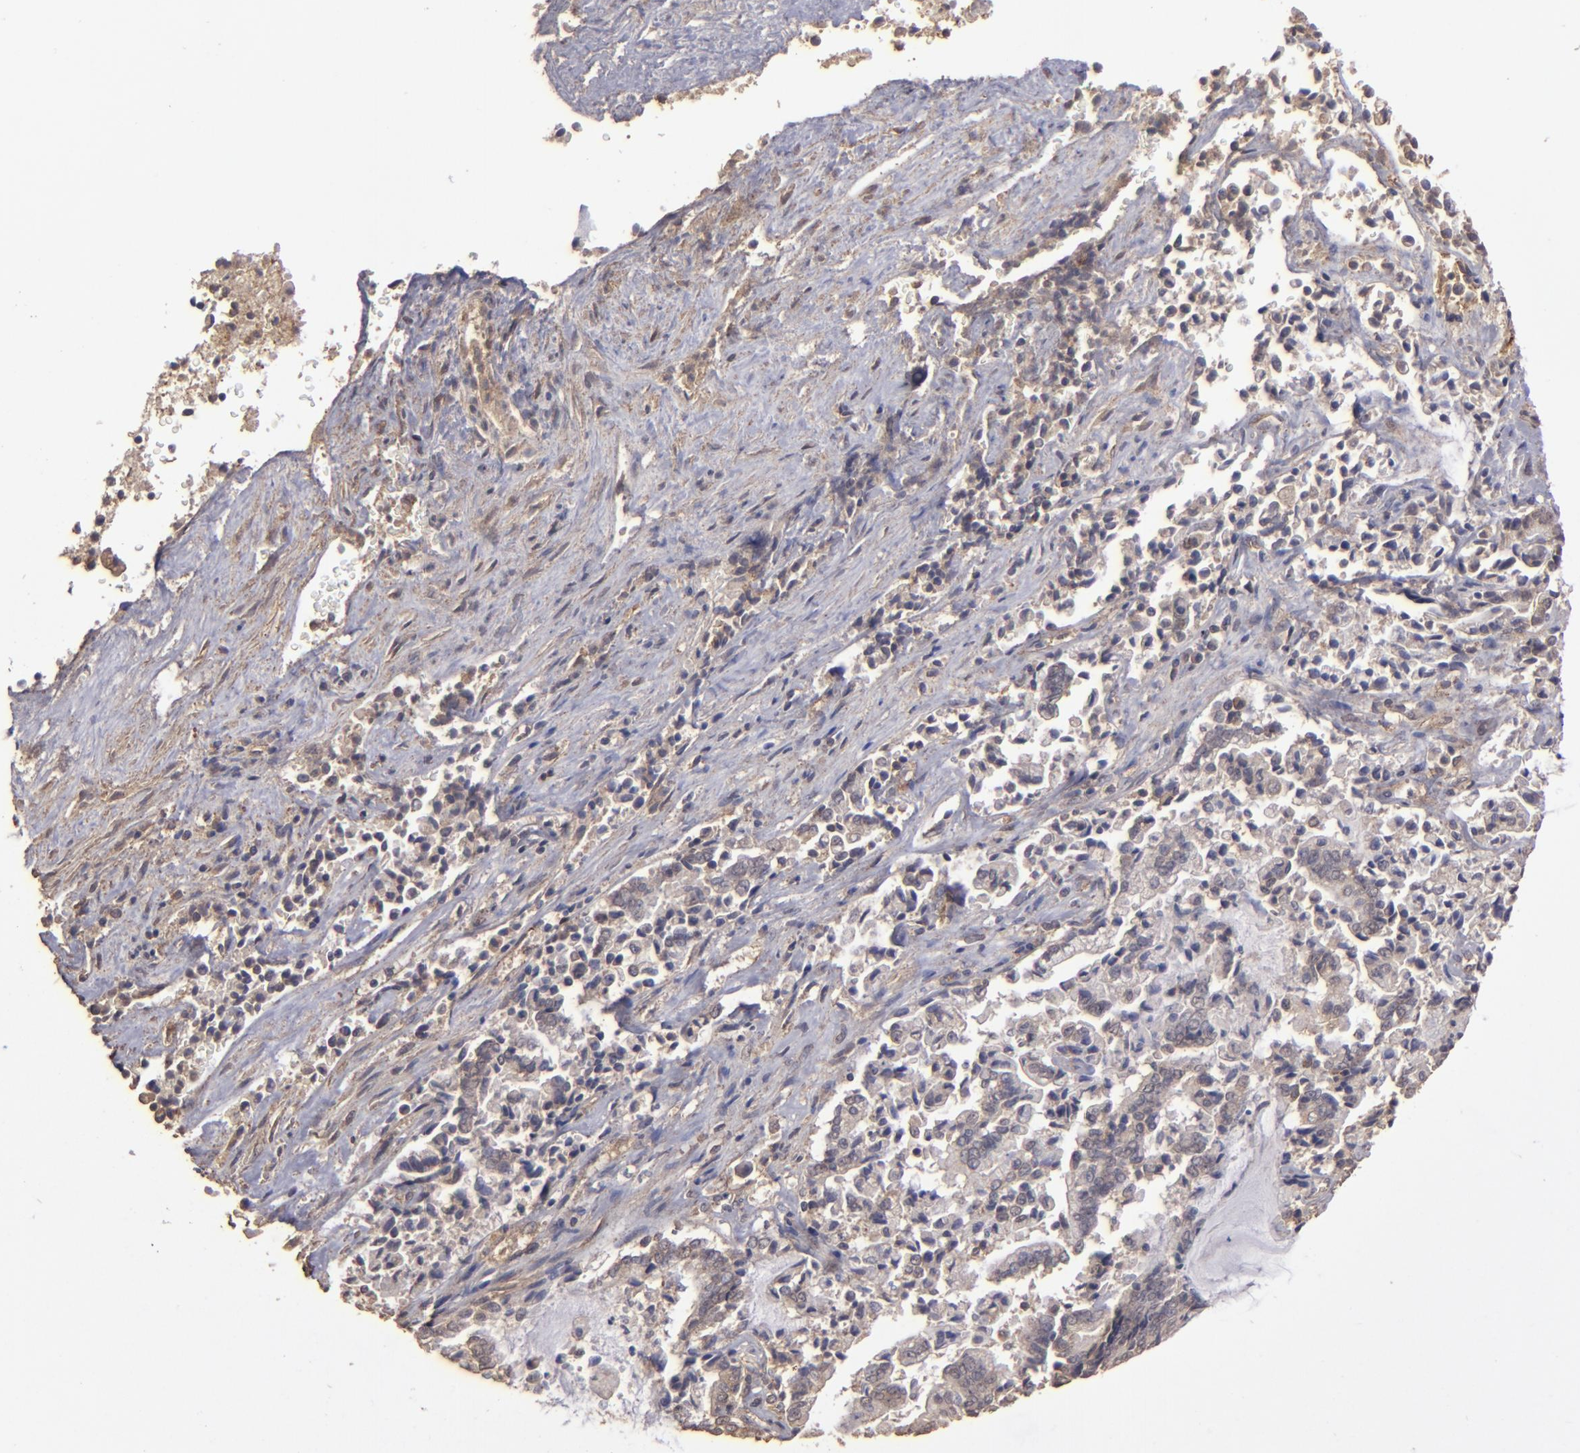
{"staining": {"intensity": "weak", "quantity": "25%-75%", "location": "cytoplasmic/membranous"}, "tissue": "liver cancer", "cell_type": "Tumor cells", "image_type": "cancer", "snomed": [{"axis": "morphology", "description": "Cholangiocarcinoma"}, {"axis": "topography", "description": "Liver"}], "caption": "Liver cancer stained with DAB (3,3'-diaminobenzidine) immunohistochemistry shows low levels of weak cytoplasmic/membranous expression in about 25%-75% of tumor cells.", "gene": "FAT1", "patient": {"sex": "male", "age": 57}}